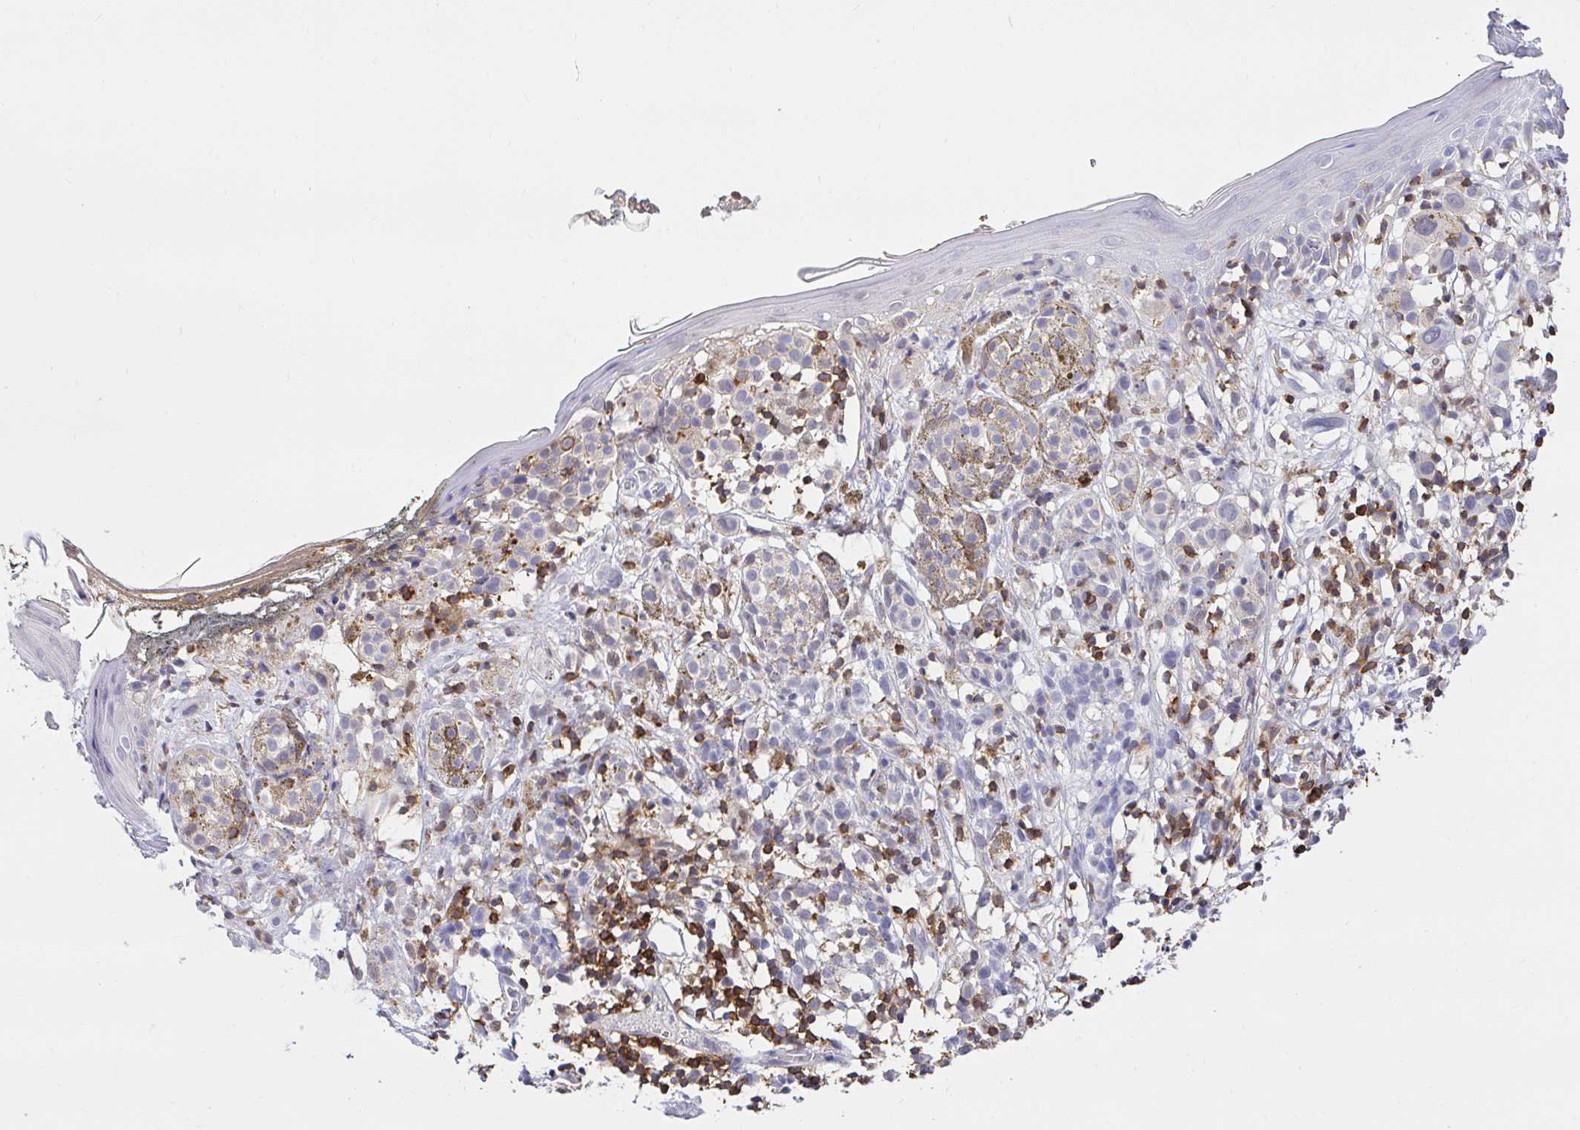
{"staining": {"intensity": "negative", "quantity": "none", "location": "none"}, "tissue": "skin", "cell_type": "Fibroblasts", "image_type": "normal", "snomed": [{"axis": "morphology", "description": "Normal tissue, NOS"}, {"axis": "topography", "description": "Skin"}], "caption": "Skin stained for a protein using IHC reveals no positivity fibroblasts.", "gene": "SKAP1", "patient": {"sex": "female", "age": 34}}